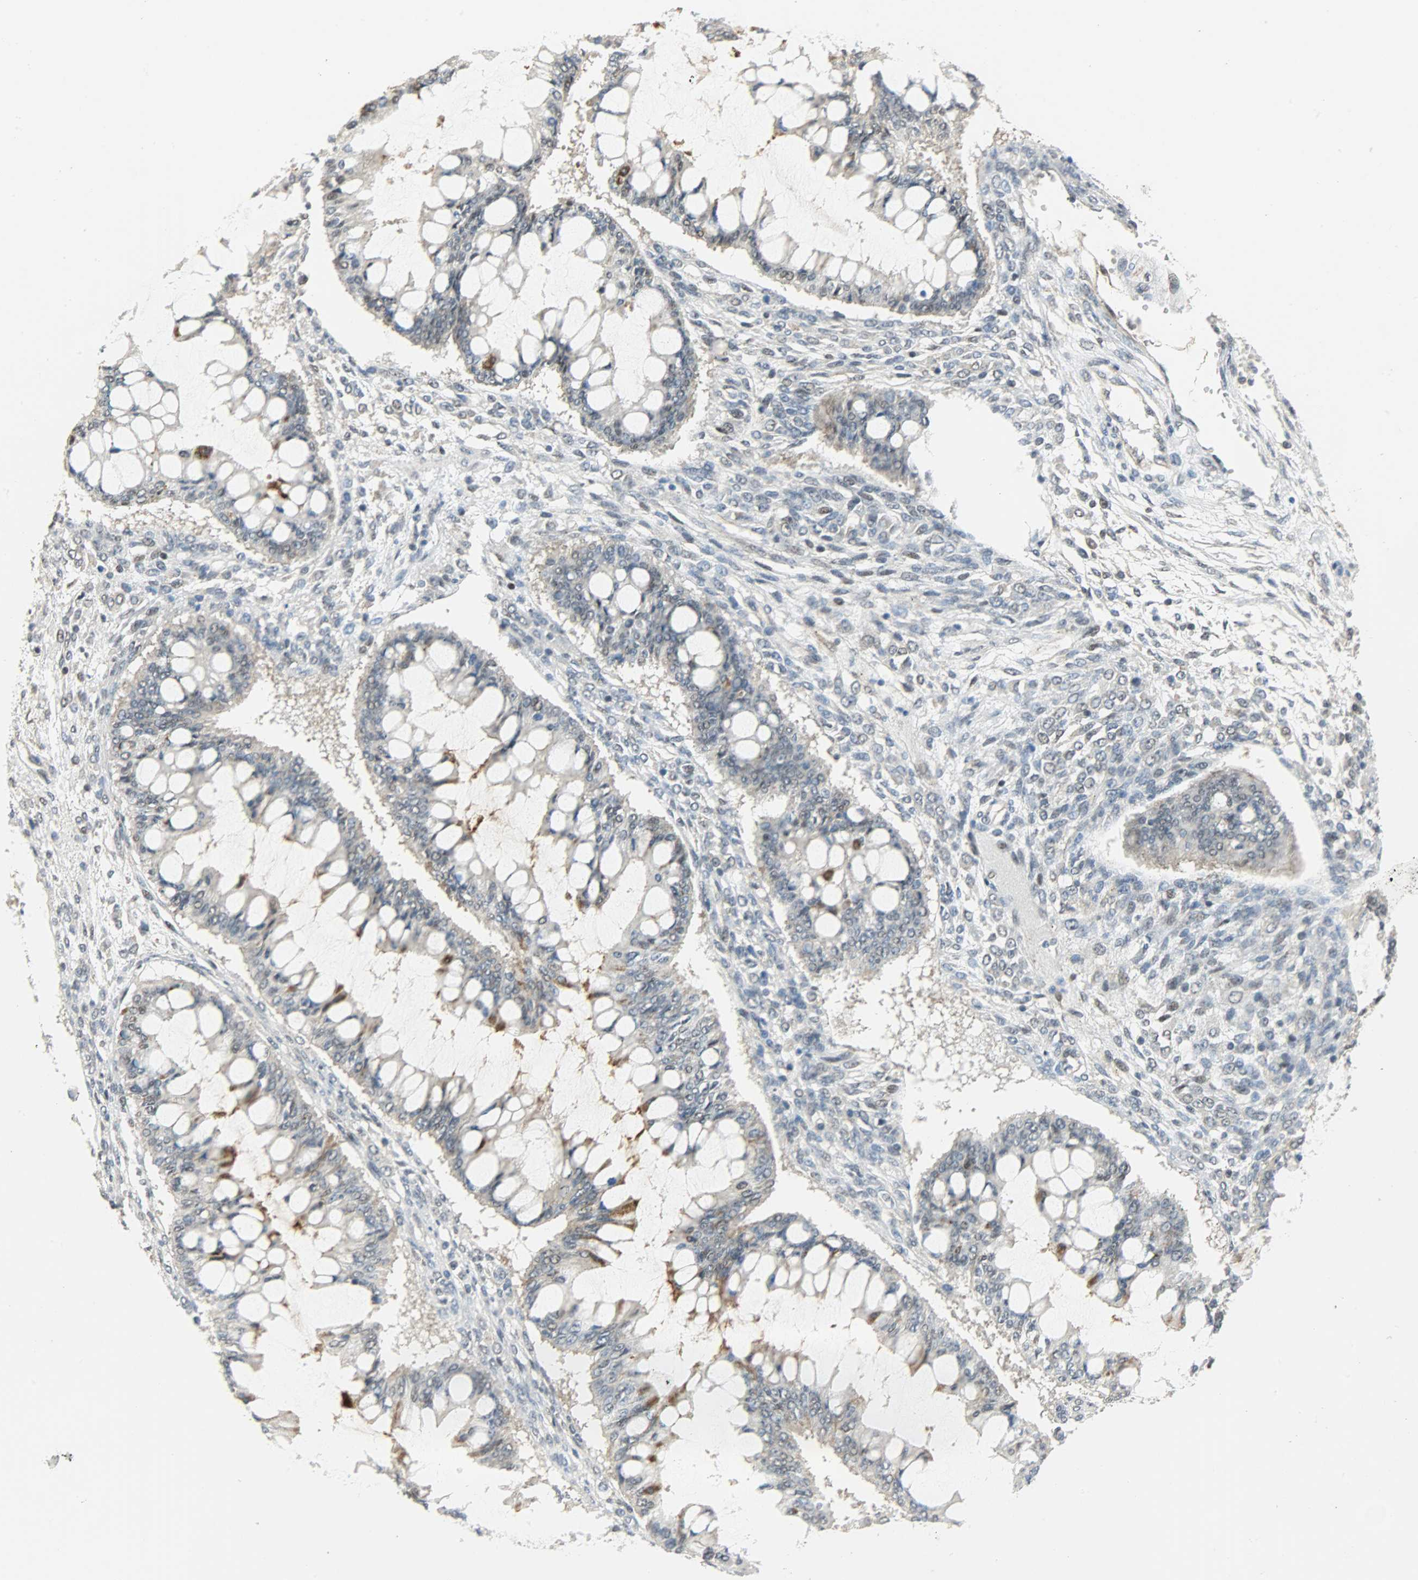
{"staining": {"intensity": "weak", "quantity": "<25%", "location": "cytoplasmic/membranous,nuclear"}, "tissue": "ovarian cancer", "cell_type": "Tumor cells", "image_type": "cancer", "snomed": [{"axis": "morphology", "description": "Cystadenocarcinoma, mucinous, NOS"}, {"axis": "topography", "description": "Ovary"}], "caption": "An immunohistochemistry micrograph of ovarian cancer is shown. There is no staining in tumor cells of ovarian cancer.", "gene": "GIT2", "patient": {"sex": "female", "age": 73}}